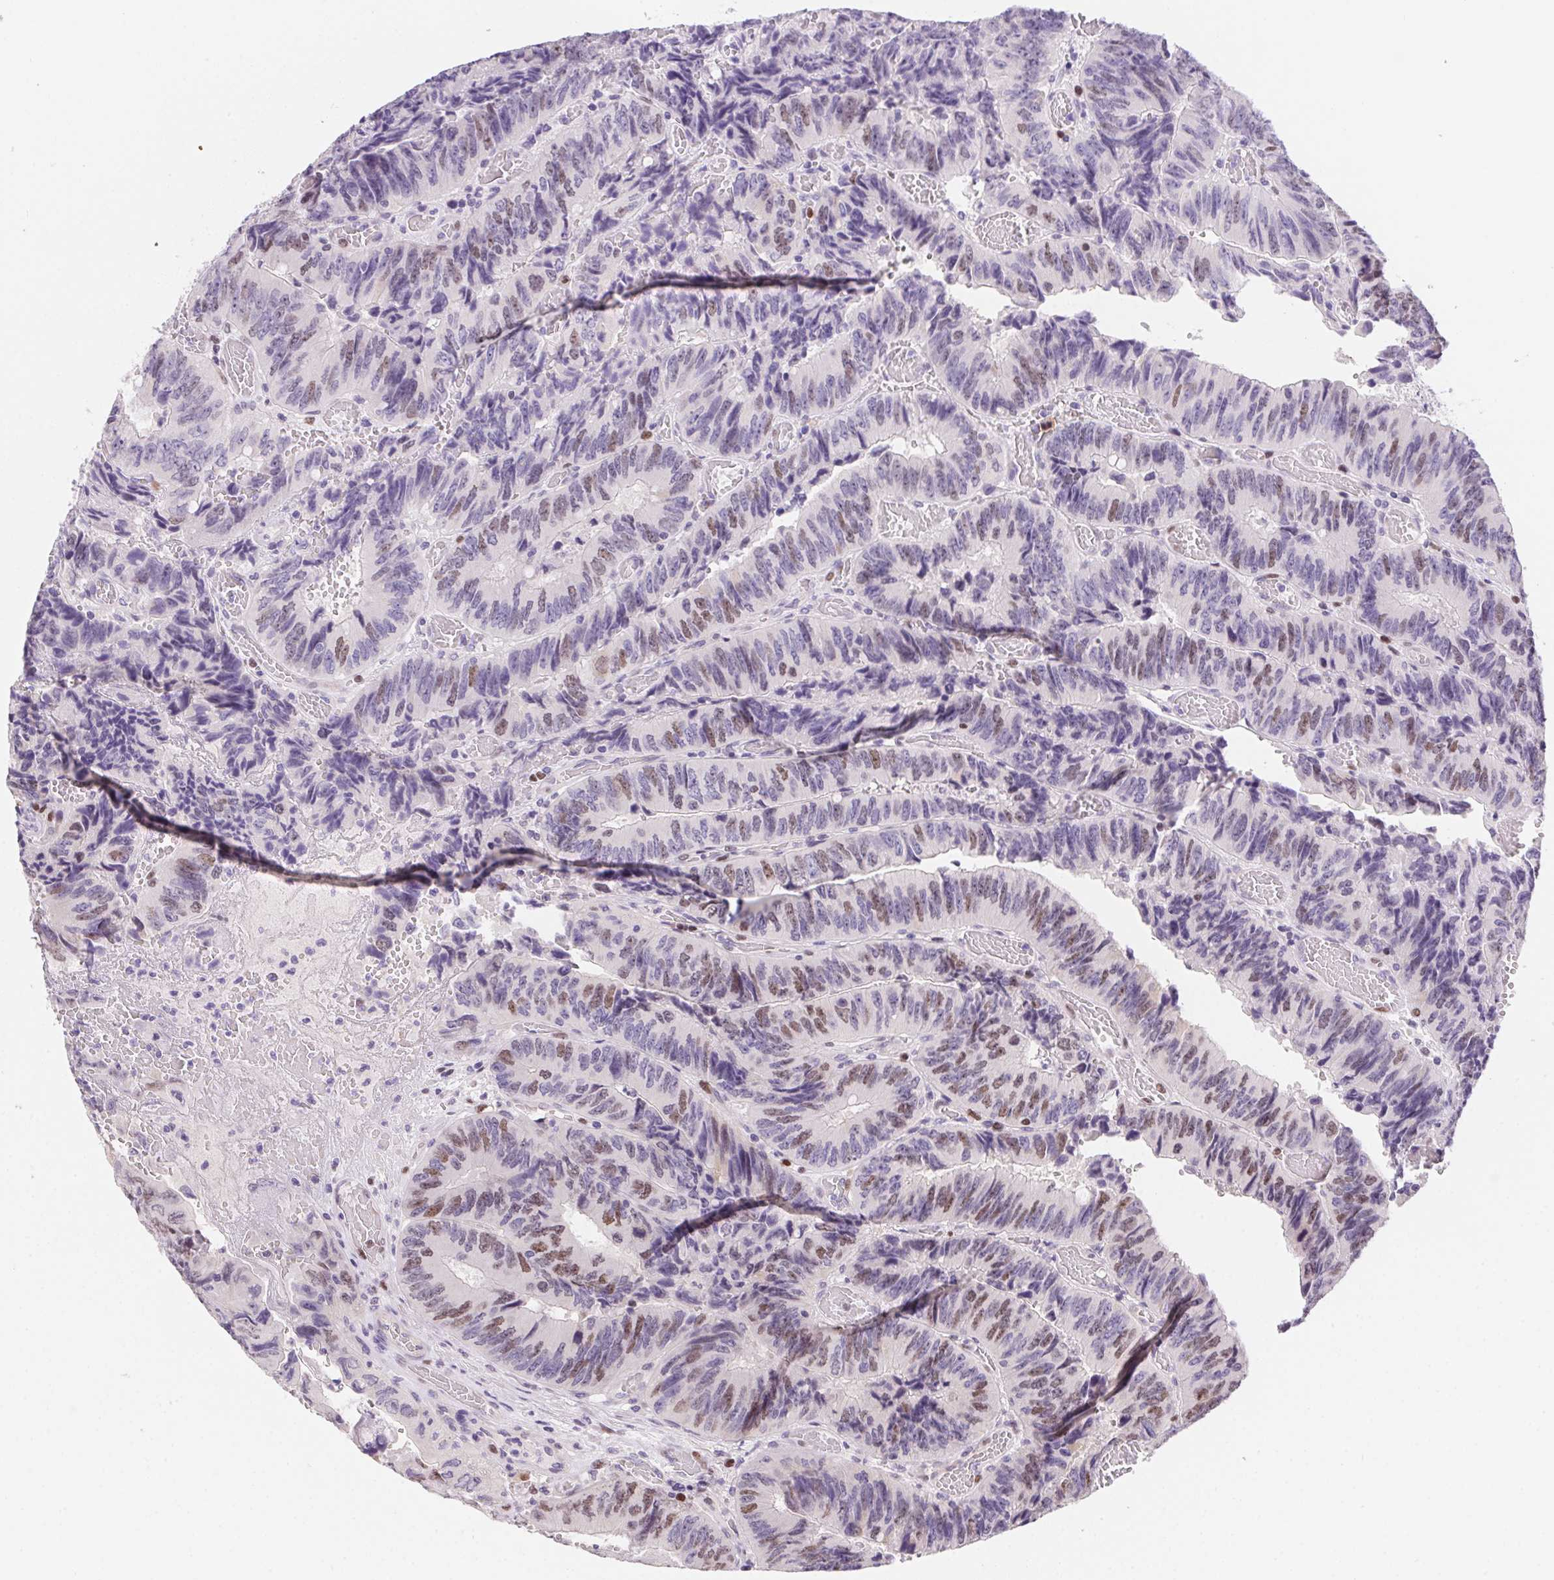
{"staining": {"intensity": "moderate", "quantity": "<25%", "location": "nuclear"}, "tissue": "colorectal cancer", "cell_type": "Tumor cells", "image_type": "cancer", "snomed": [{"axis": "morphology", "description": "Adenocarcinoma, NOS"}, {"axis": "topography", "description": "Colon"}], "caption": "Protein analysis of colorectal cancer (adenocarcinoma) tissue demonstrates moderate nuclear staining in approximately <25% of tumor cells.", "gene": "HELLS", "patient": {"sex": "female", "age": 84}}